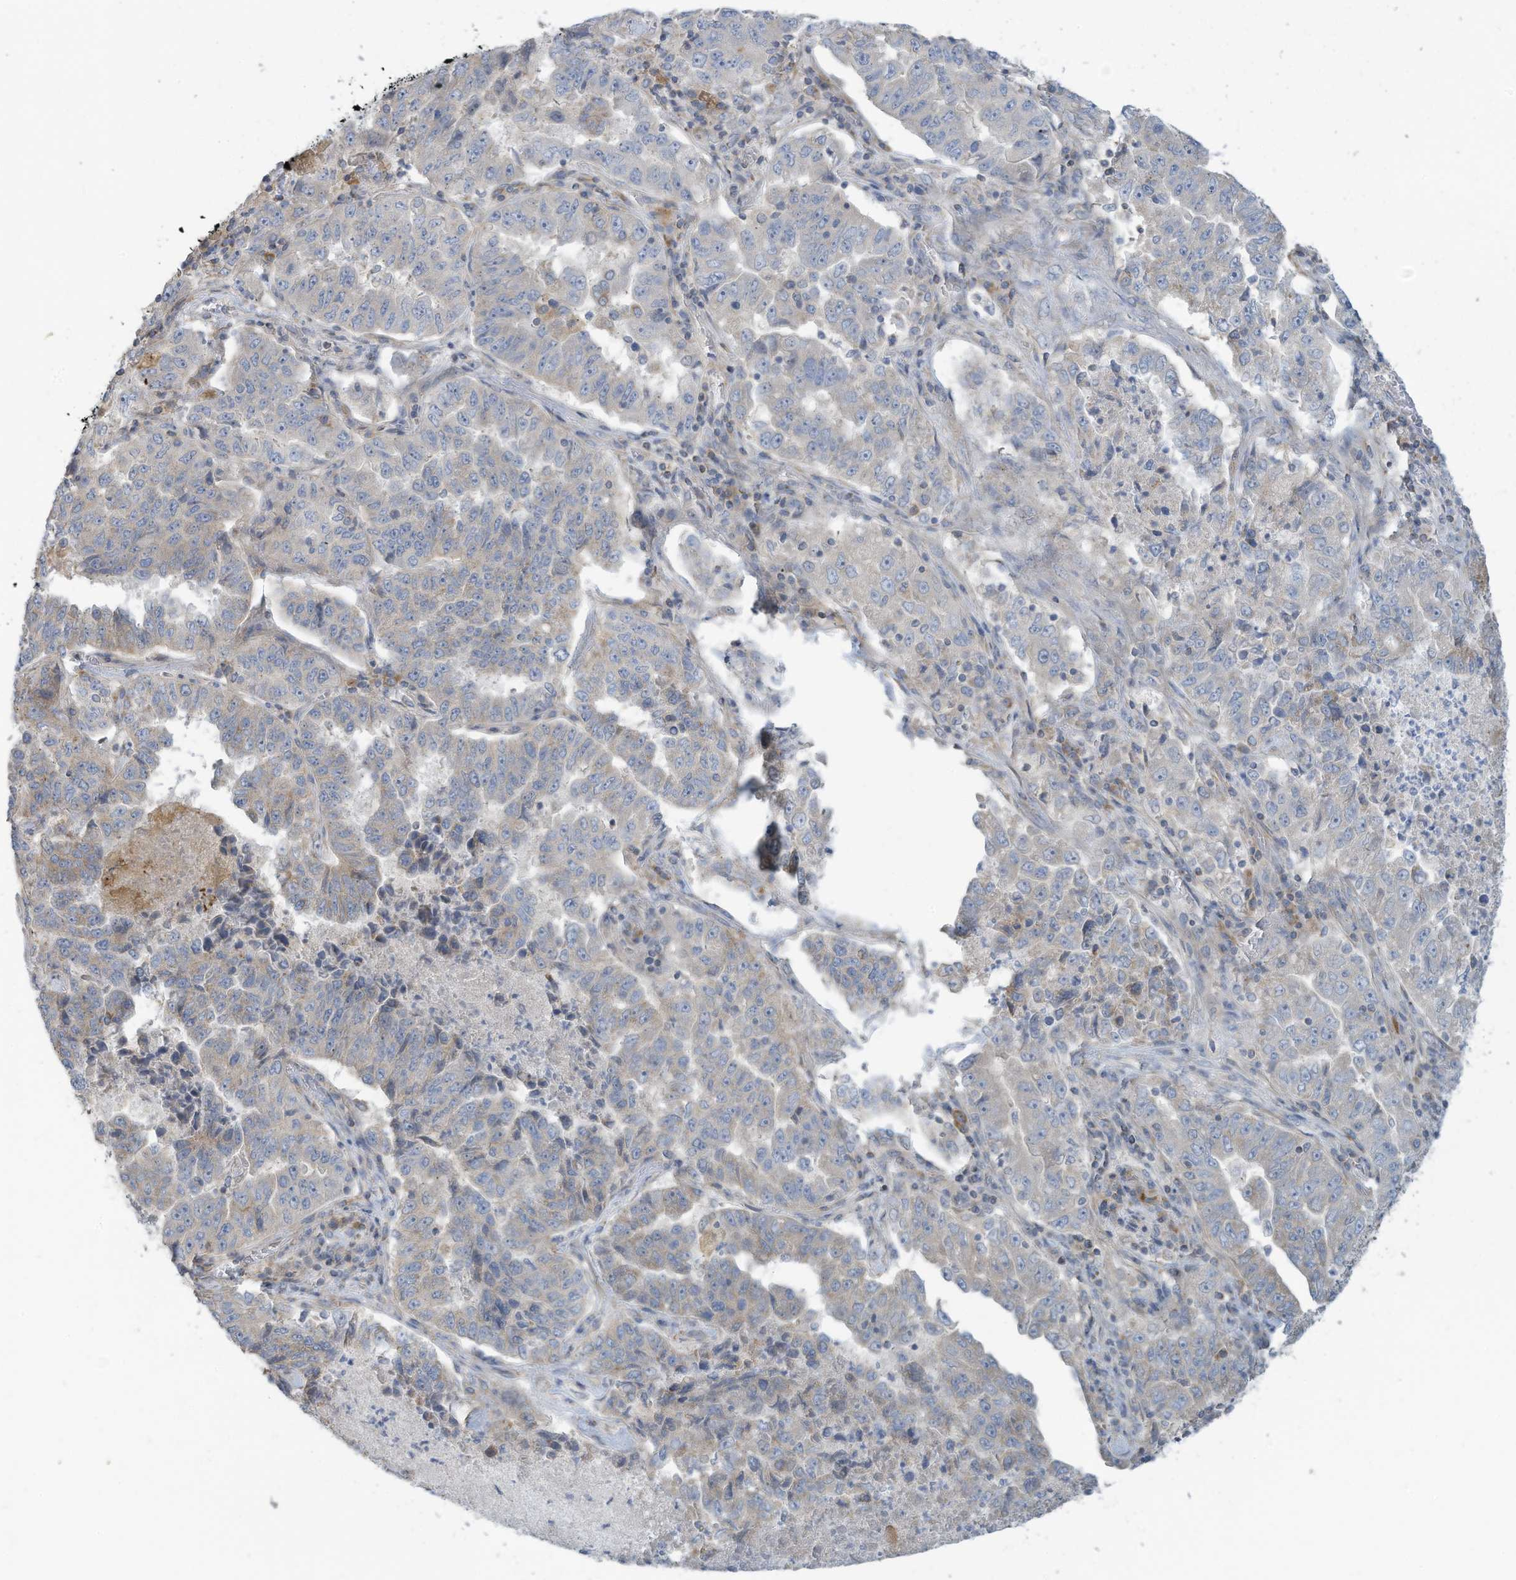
{"staining": {"intensity": "weak", "quantity": "<25%", "location": "cytoplasmic/membranous"}, "tissue": "lung cancer", "cell_type": "Tumor cells", "image_type": "cancer", "snomed": [{"axis": "morphology", "description": "Adenocarcinoma, NOS"}, {"axis": "topography", "description": "Lung"}], "caption": "The micrograph shows no staining of tumor cells in lung cancer. (DAB (3,3'-diaminobenzidine) IHC with hematoxylin counter stain).", "gene": "GTPBP2", "patient": {"sex": "female", "age": 51}}